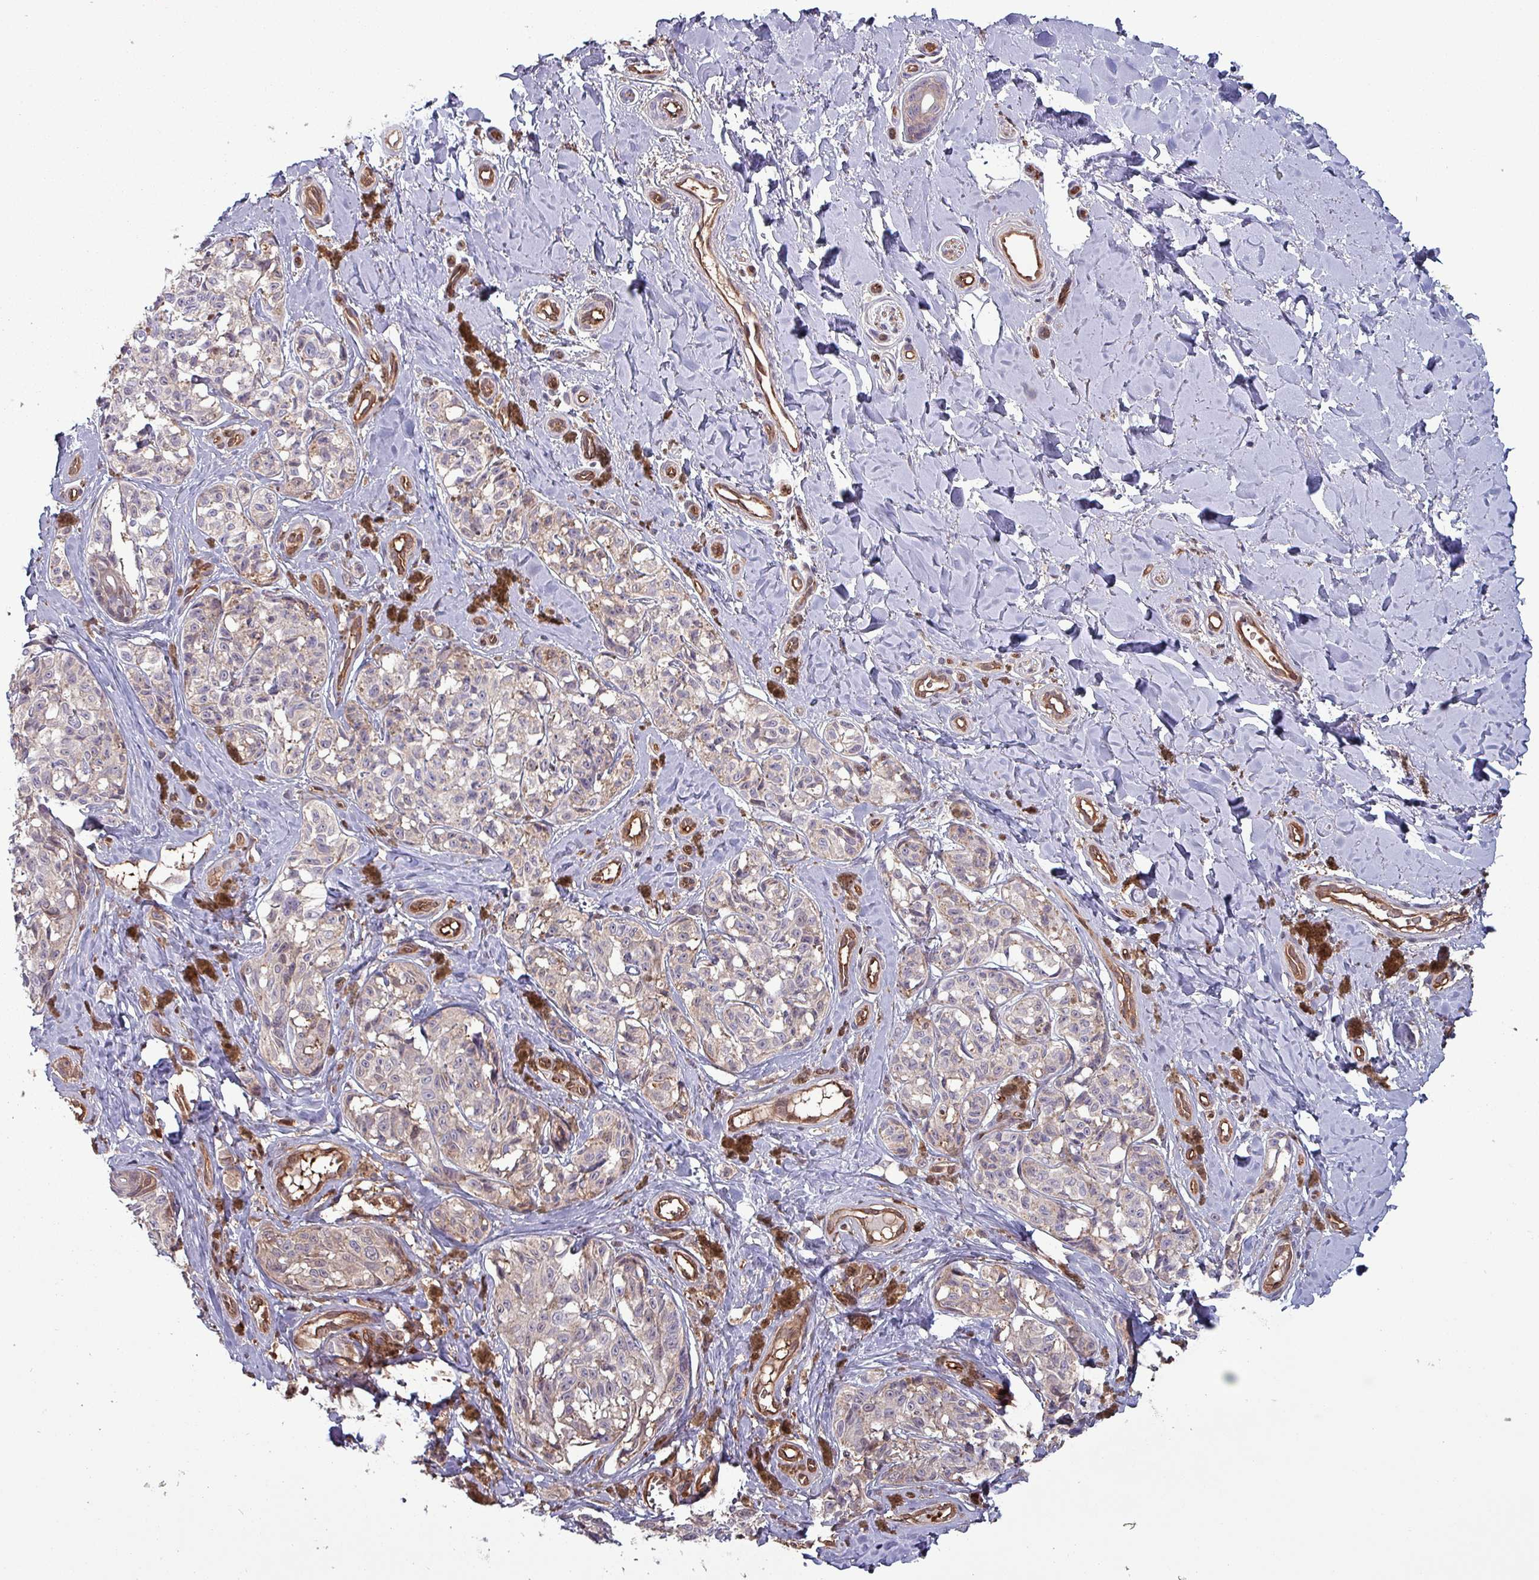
{"staining": {"intensity": "weak", "quantity": "<25%", "location": "cytoplasmic/membranous"}, "tissue": "melanoma", "cell_type": "Tumor cells", "image_type": "cancer", "snomed": [{"axis": "morphology", "description": "Malignant melanoma, NOS"}, {"axis": "topography", "description": "Skin"}], "caption": "DAB (3,3'-diaminobenzidine) immunohistochemical staining of melanoma shows no significant expression in tumor cells. (DAB (3,3'-diaminobenzidine) IHC with hematoxylin counter stain).", "gene": "PSMB8", "patient": {"sex": "female", "age": 65}}